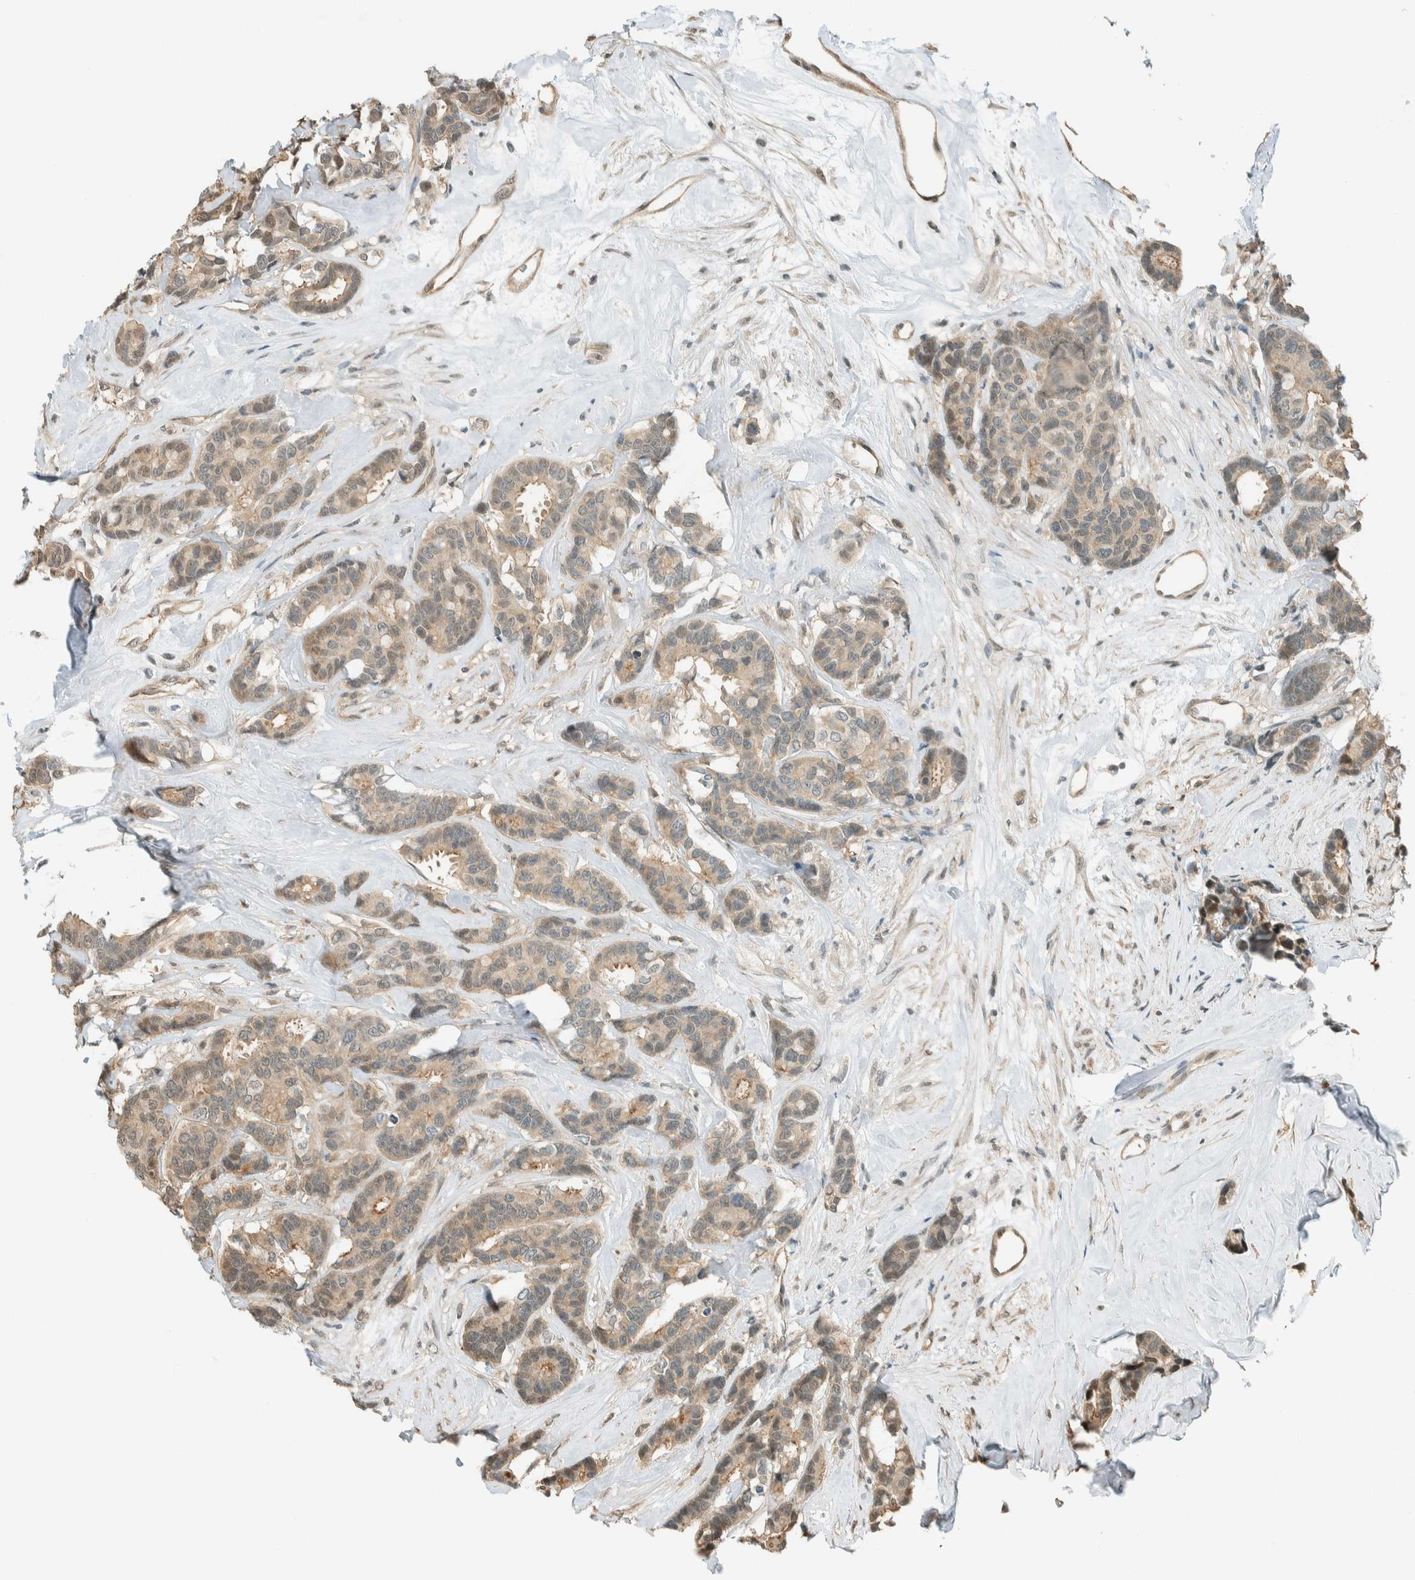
{"staining": {"intensity": "weak", "quantity": "25%-75%", "location": "cytoplasmic/membranous"}, "tissue": "breast cancer", "cell_type": "Tumor cells", "image_type": "cancer", "snomed": [{"axis": "morphology", "description": "Duct carcinoma"}, {"axis": "topography", "description": "Breast"}], "caption": "Breast infiltrating ductal carcinoma stained with a protein marker demonstrates weak staining in tumor cells.", "gene": "NIBAN2", "patient": {"sex": "female", "age": 87}}